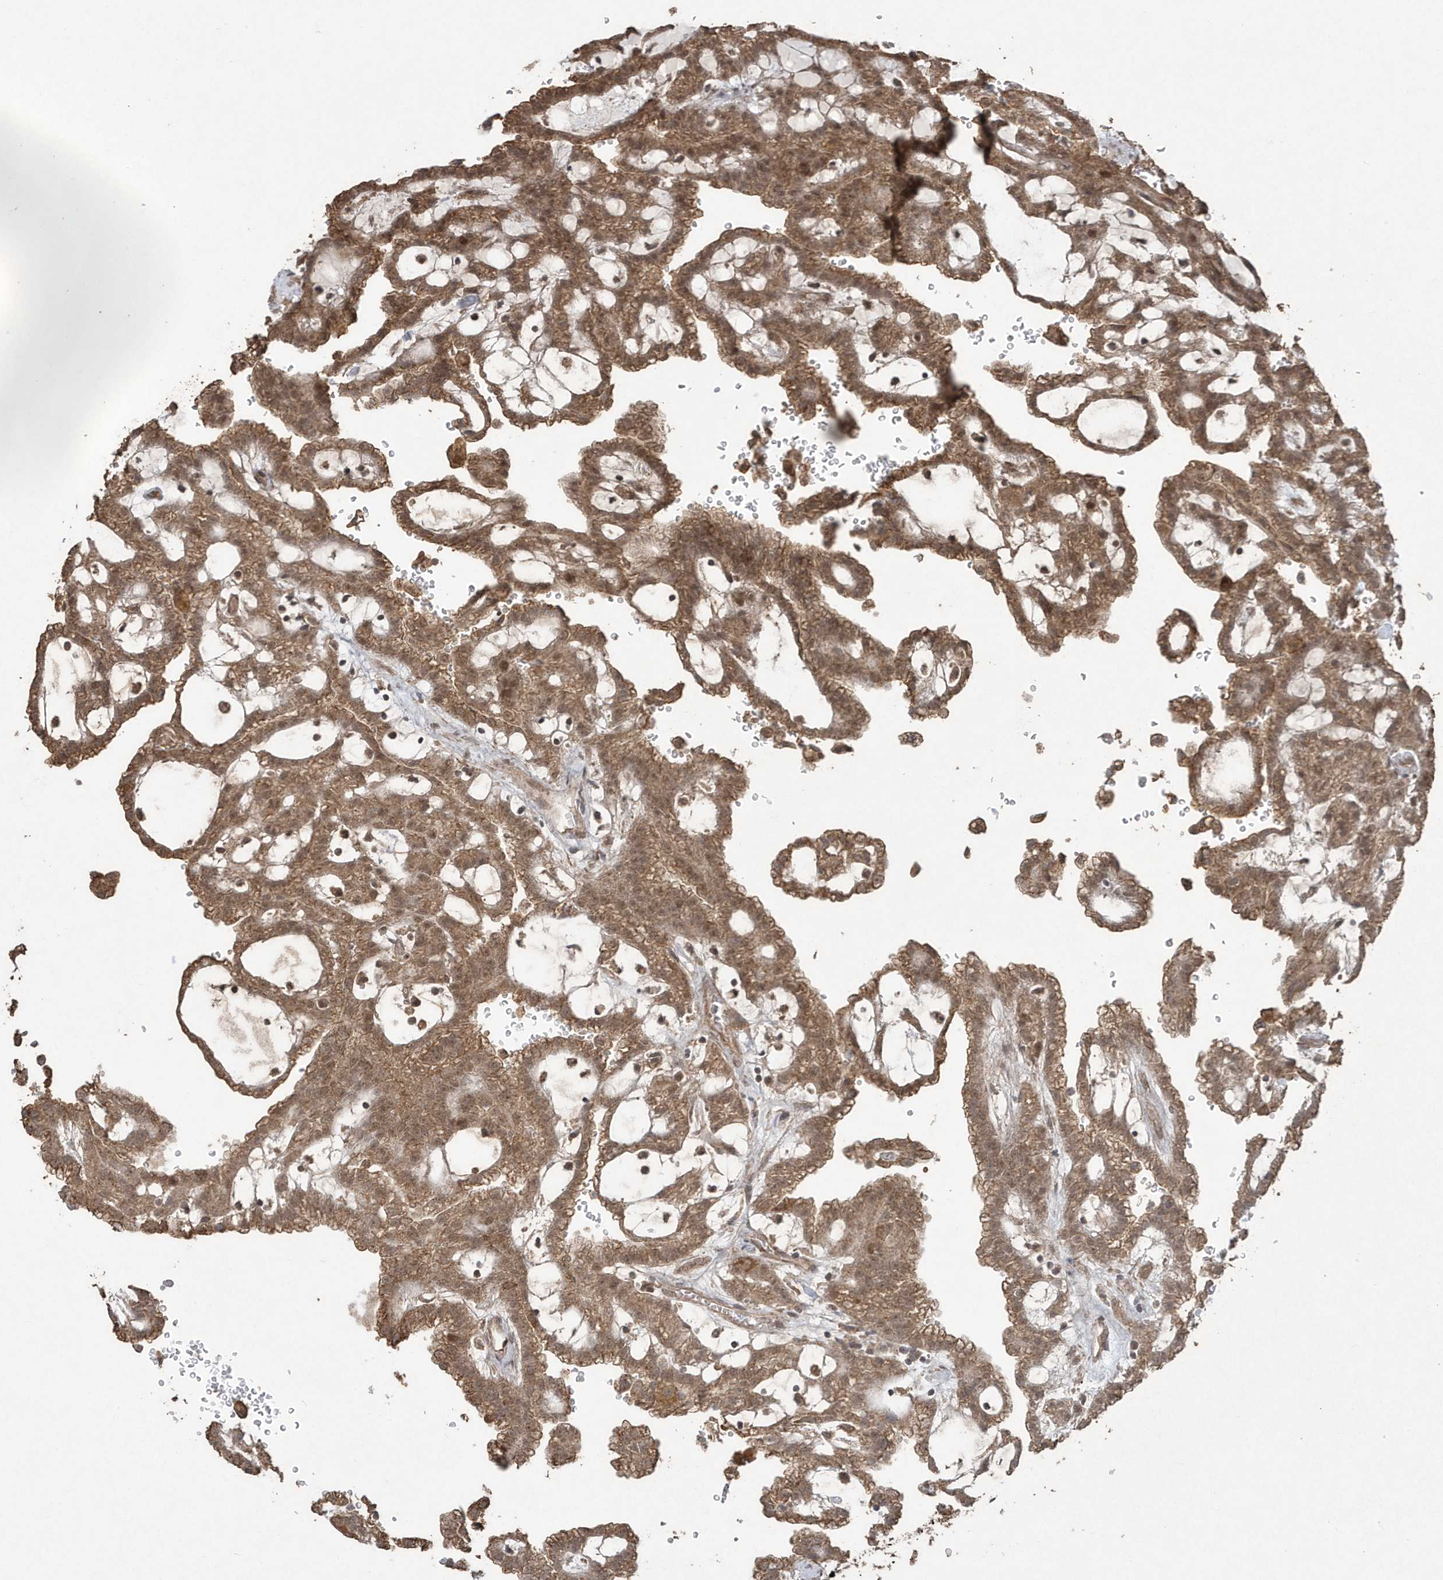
{"staining": {"intensity": "moderate", "quantity": ">75%", "location": "cytoplasmic/membranous,nuclear"}, "tissue": "renal cancer", "cell_type": "Tumor cells", "image_type": "cancer", "snomed": [{"axis": "morphology", "description": "Adenocarcinoma, NOS"}, {"axis": "topography", "description": "Kidney"}], "caption": "Tumor cells demonstrate medium levels of moderate cytoplasmic/membranous and nuclear expression in approximately >75% of cells in human renal cancer (adenocarcinoma). The staining was performed using DAB (3,3'-diaminobenzidine) to visualize the protein expression in brown, while the nuclei were stained in blue with hematoxylin (Magnification: 20x).", "gene": "PAXBP1", "patient": {"sex": "male", "age": 63}}